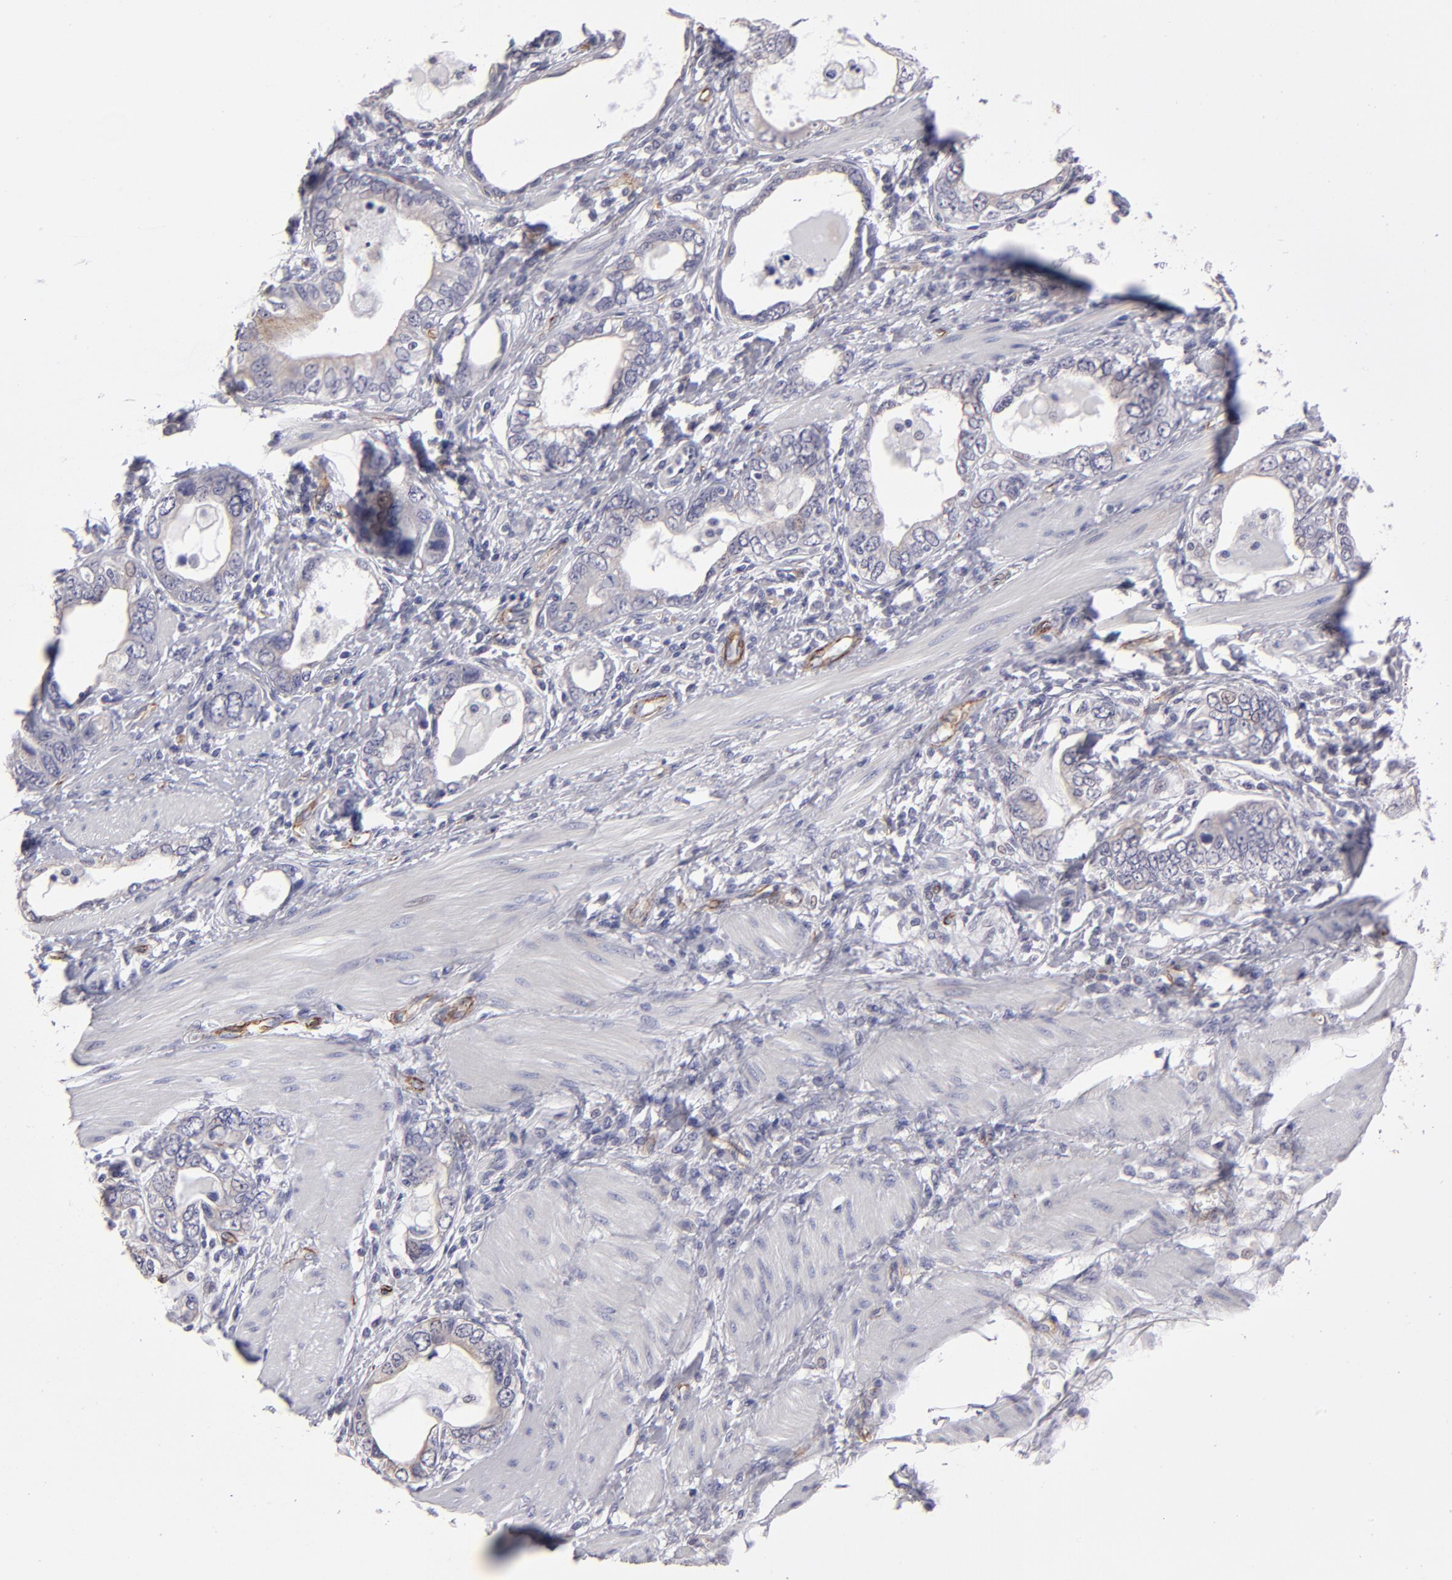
{"staining": {"intensity": "negative", "quantity": "none", "location": "none"}, "tissue": "stomach cancer", "cell_type": "Tumor cells", "image_type": "cancer", "snomed": [{"axis": "morphology", "description": "Adenocarcinoma, NOS"}, {"axis": "topography", "description": "Stomach, lower"}], "caption": "DAB (3,3'-diaminobenzidine) immunohistochemical staining of human stomach cancer (adenocarcinoma) exhibits no significant positivity in tumor cells.", "gene": "ZNF175", "patient": {"sex": "female", "age": 93}}